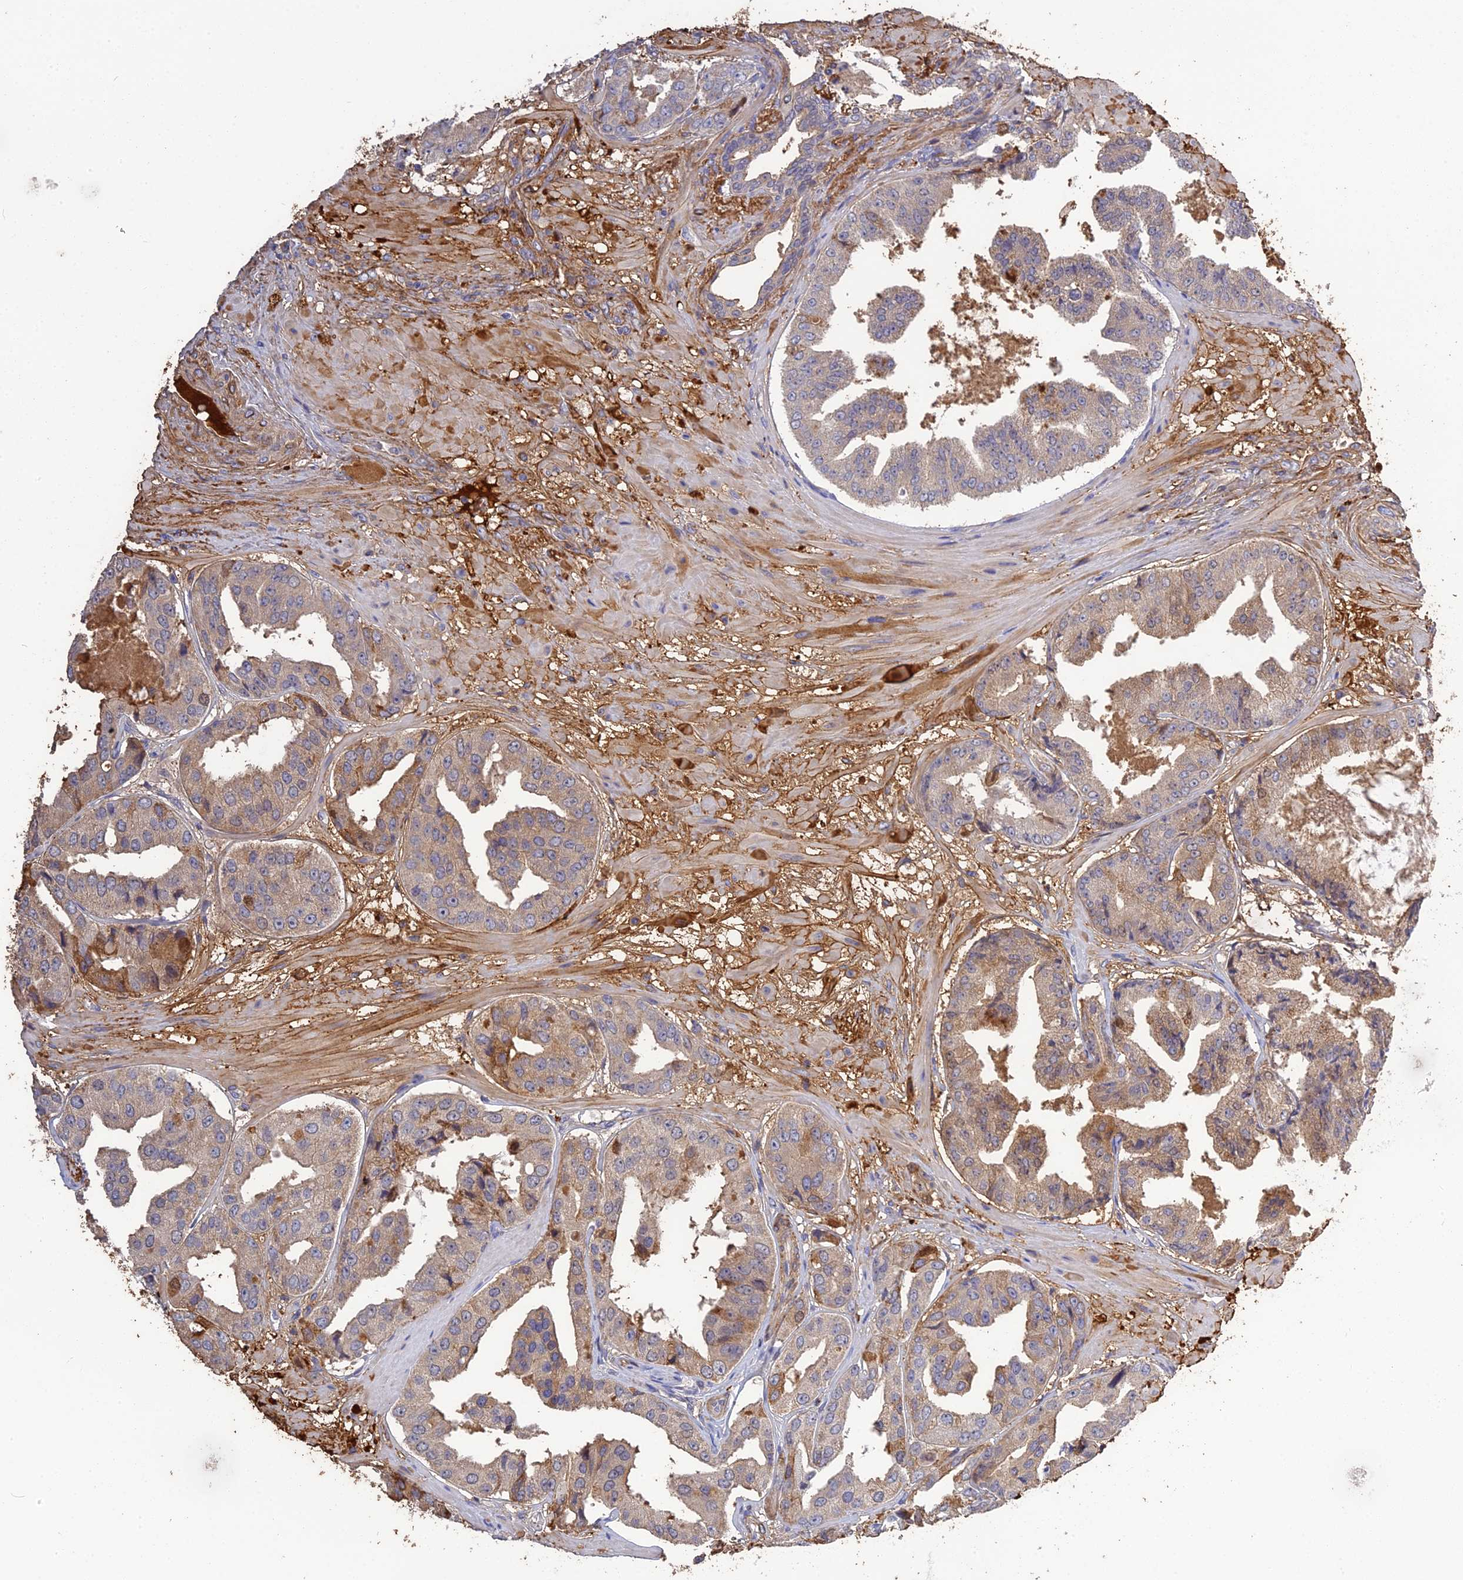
{"staining": {"intensity": "moderate", "quantity": "25%-75%", "location": "cytoplasmic/membranous"}, "tissue": "prostate cancer", "cell_type": "Tumor cells", "image_type": "cancer", "snomed": [{"axis": "morphology", "description": "Adenocarcinoma, High grade"}, {"axis": "topography", "description": "Prostate"}], "caption": "IHC micrograph of neoplastic tissue: prostate high-grade adenocarcinoma stained using immunohistochemistry demonstrates medium levels of moderate protein expression localized specifically in the cytoplasmic/membranous of tumor cells, appearing as a cytoplasmic/membranous brown color.", "gene": "PZP", "patient": {"sex": "male", "age": 63}}